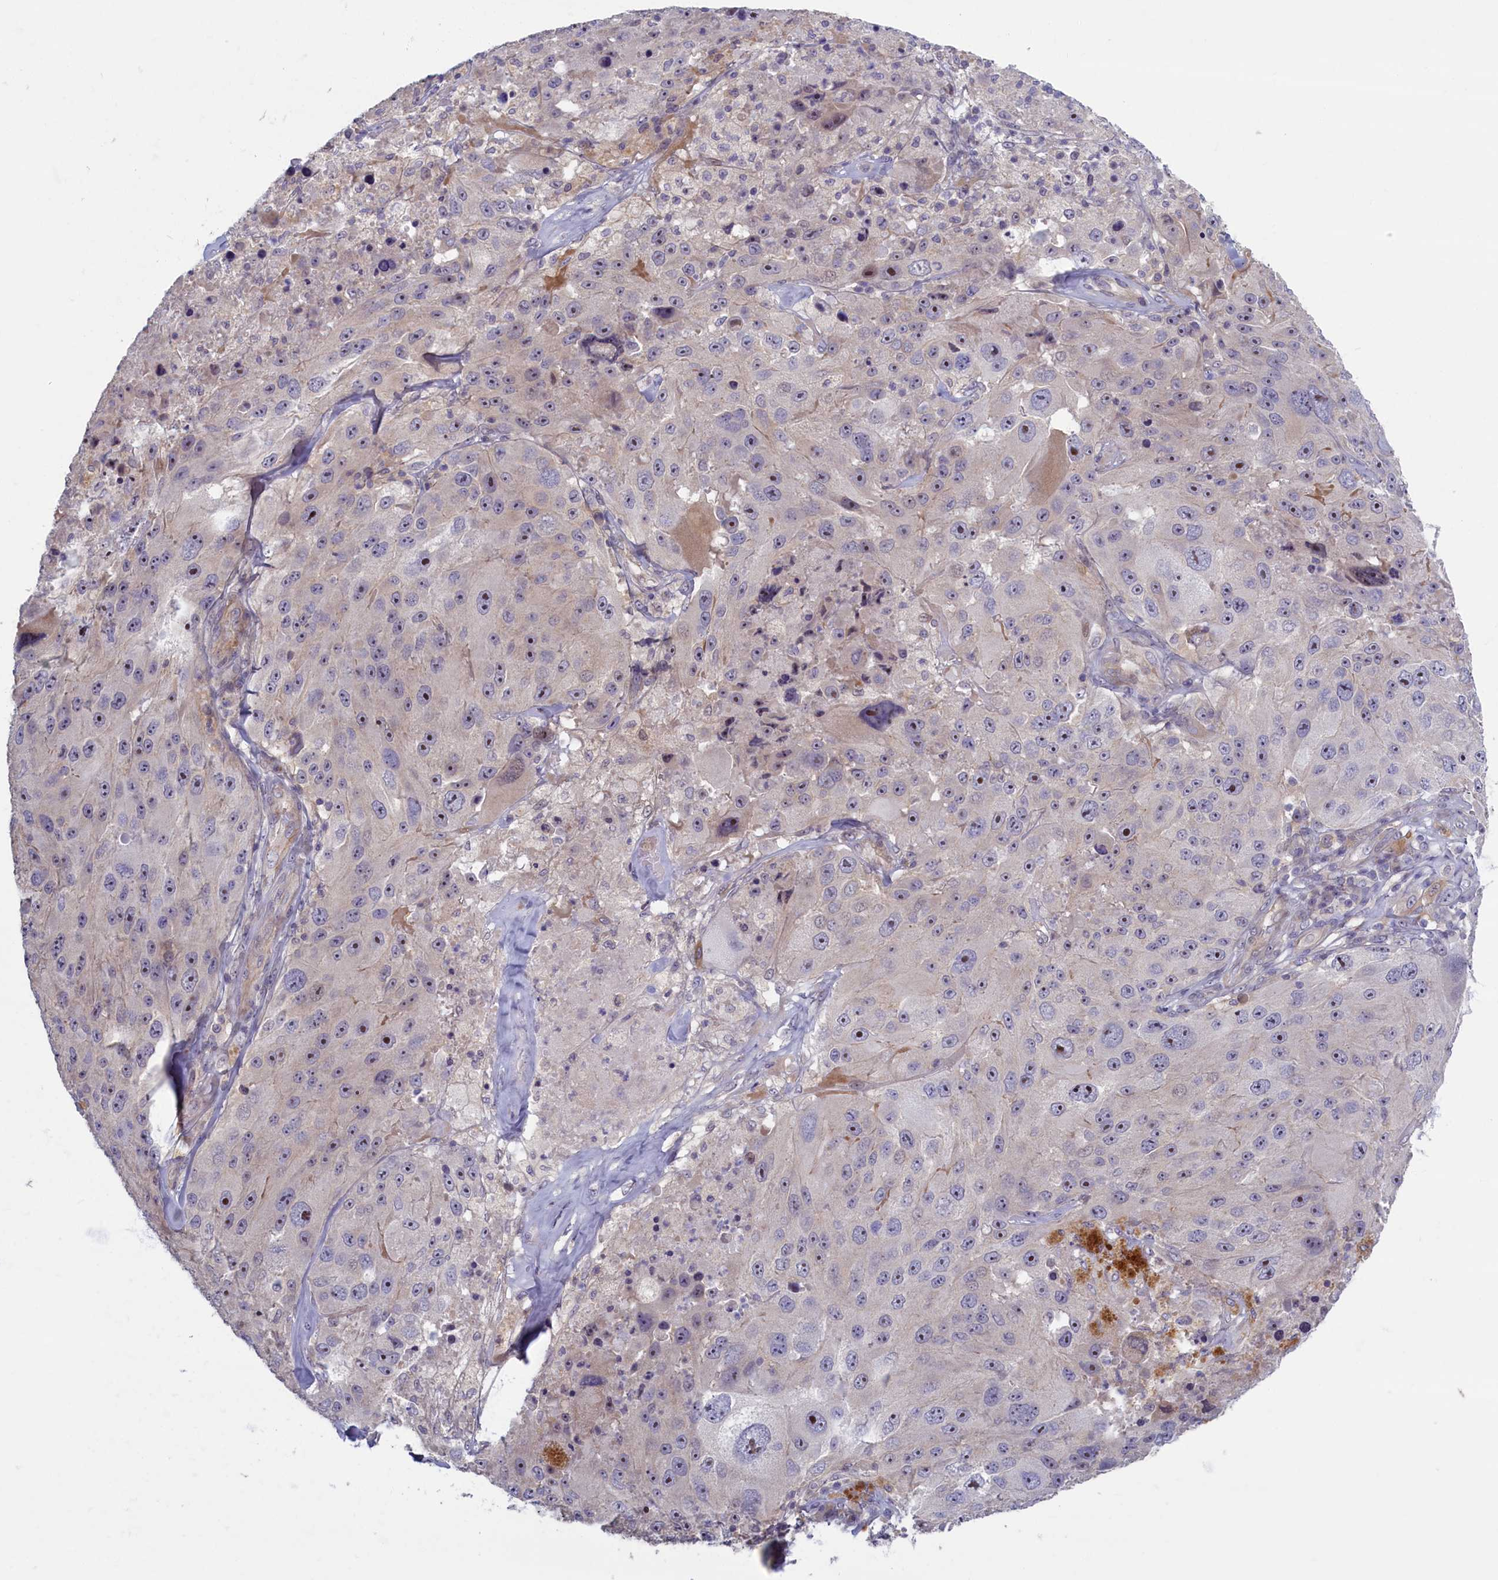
{"staining": {"intensity": "moderate", "quantity": "25%-75%", "location": "nuclear"}, "tissue": "melanoma", "cell_type": "Tumor cells", "image_type": "cancer", "snomed": [{"axis": "morphology", "description": "Malignant melanoma, Metastatic site"}, {"axis": "topography", "description": "Lymph node"}], "caption": "Immunohistochemical staining of malignant melanoma (metastatic site) demonstrates medium levels of moderate nuclear protein positivity in approximately 25%-75% of tumor cells. Using DAB (3,3'-diaminobenzidine) (brown) and hematoxylin (blue) stains, captured at high magnification using brightfield microscopy.", "gene": "TRPM4", "patient": {"sex": "male", "age": 62}}